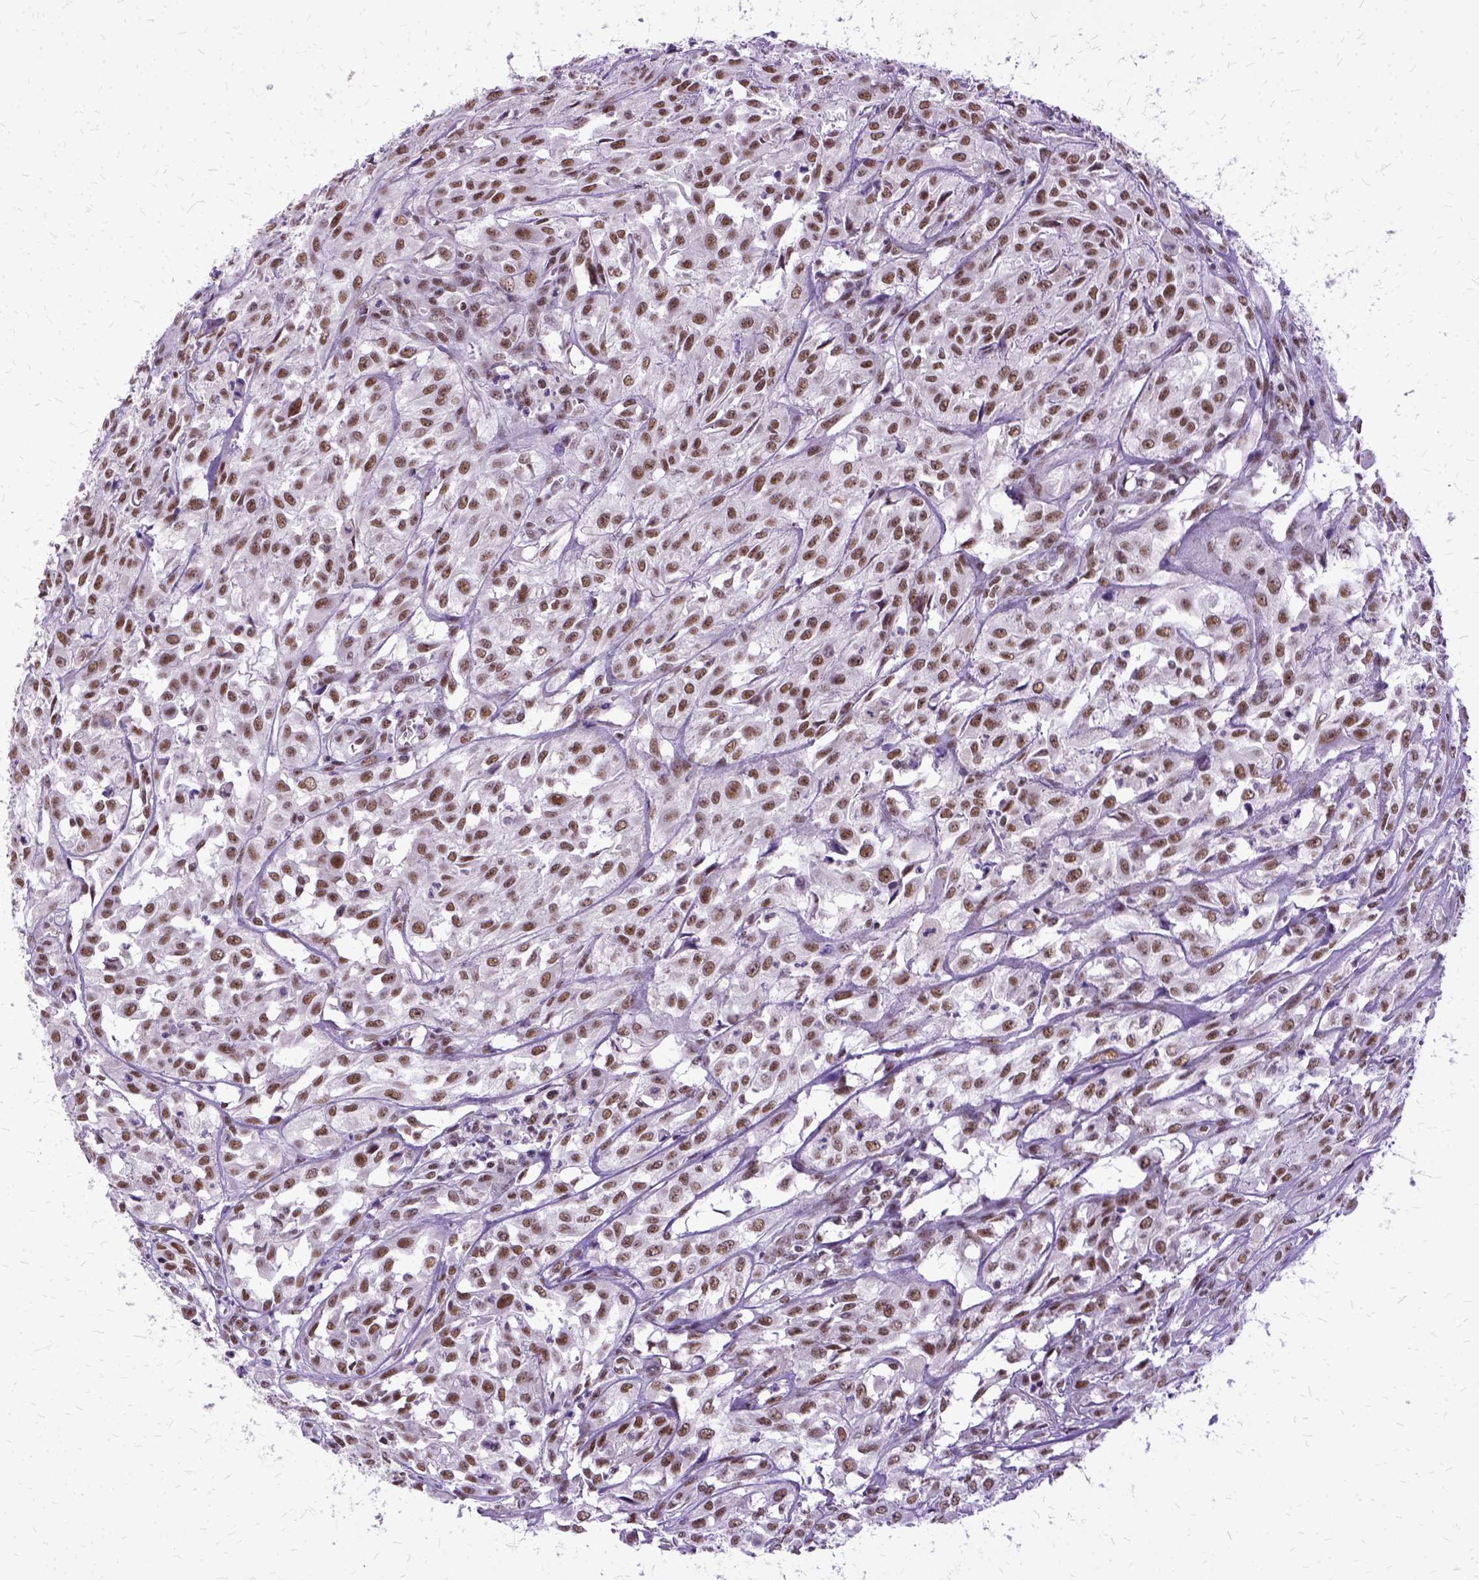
{"staining": {"intensity": "moderate", "quantity": ">75%", "location": "nuclear"}, "tissue": "urothelial cancer", "cell_type": "Tumor cells", "image_type": "cancer", "snomed": [{"axis": "morphology", "description": "Urothelial carcinoma, High grade"}, {"axis": "topography", "description": "Urinary bladder"}], "caption": "The photomicrograph demonstrates staining of urothelial cancer, revealing moderate nuclear protein staining (brown color) within tumor cells.", "gene": "SETD1A", "patient": {"sex": "male", "age": 67}}